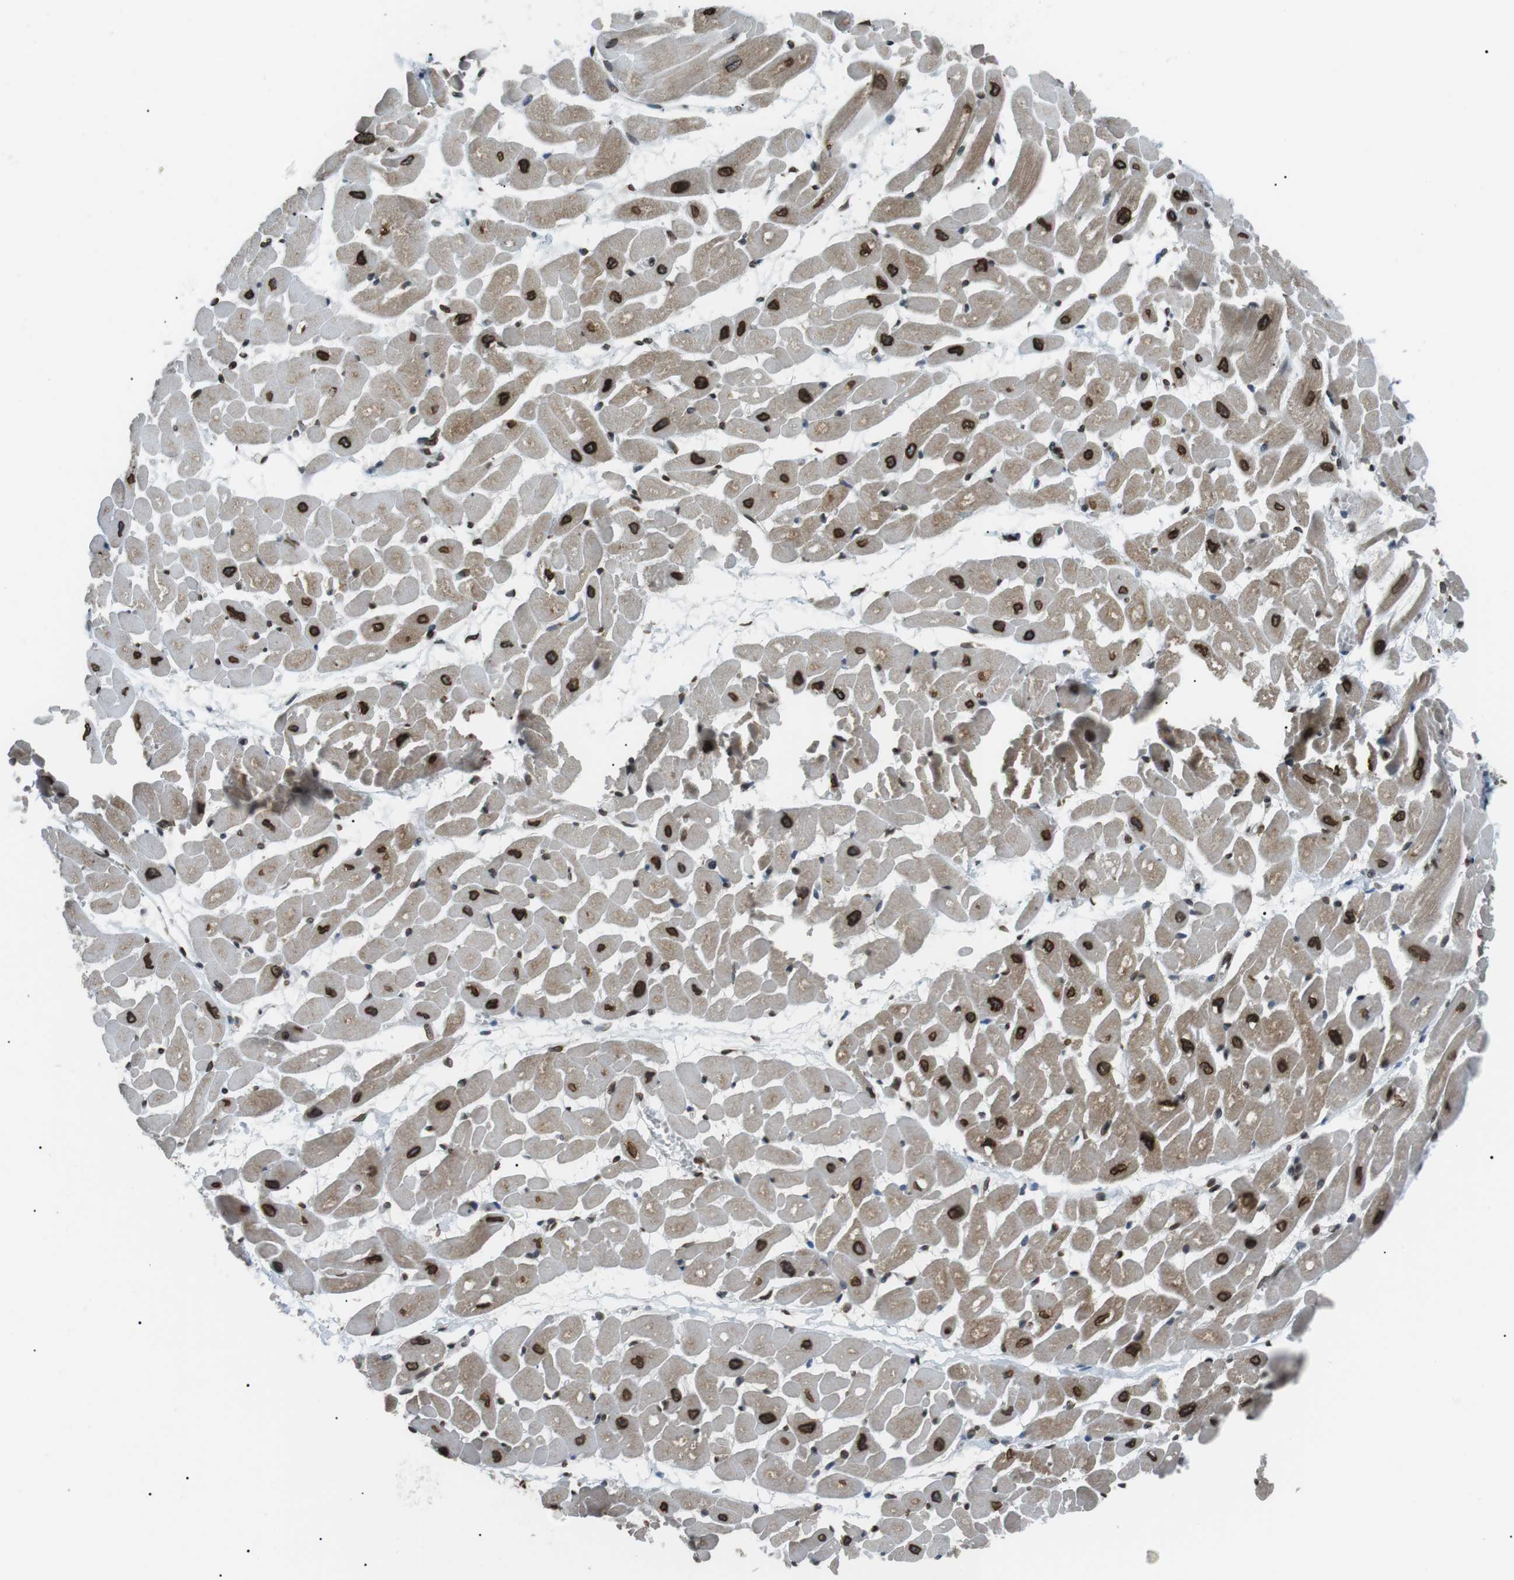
{"staining": {"intensity": "strong", "quantity": ">75%", "location": "cytoplasmic/membranous,nuclear"}, "tissue": "heart muscle", "cell_type": "Cardiomyocytes", "image_type": "normal", "snomed": [{"axis": "morphology", "description": "Normal tissue, NOS"}, {"axis": "topography", "description": "Heart"}], "caption": "Brown immunohistochemical staining in unremarkable human heart muscle exhibits strong cytoplasmic/membranous,nuclear expression in about >75% of cardiomyocytes.", "gene": "TMX4", "patient": {"sex": "male", "age": 45}}